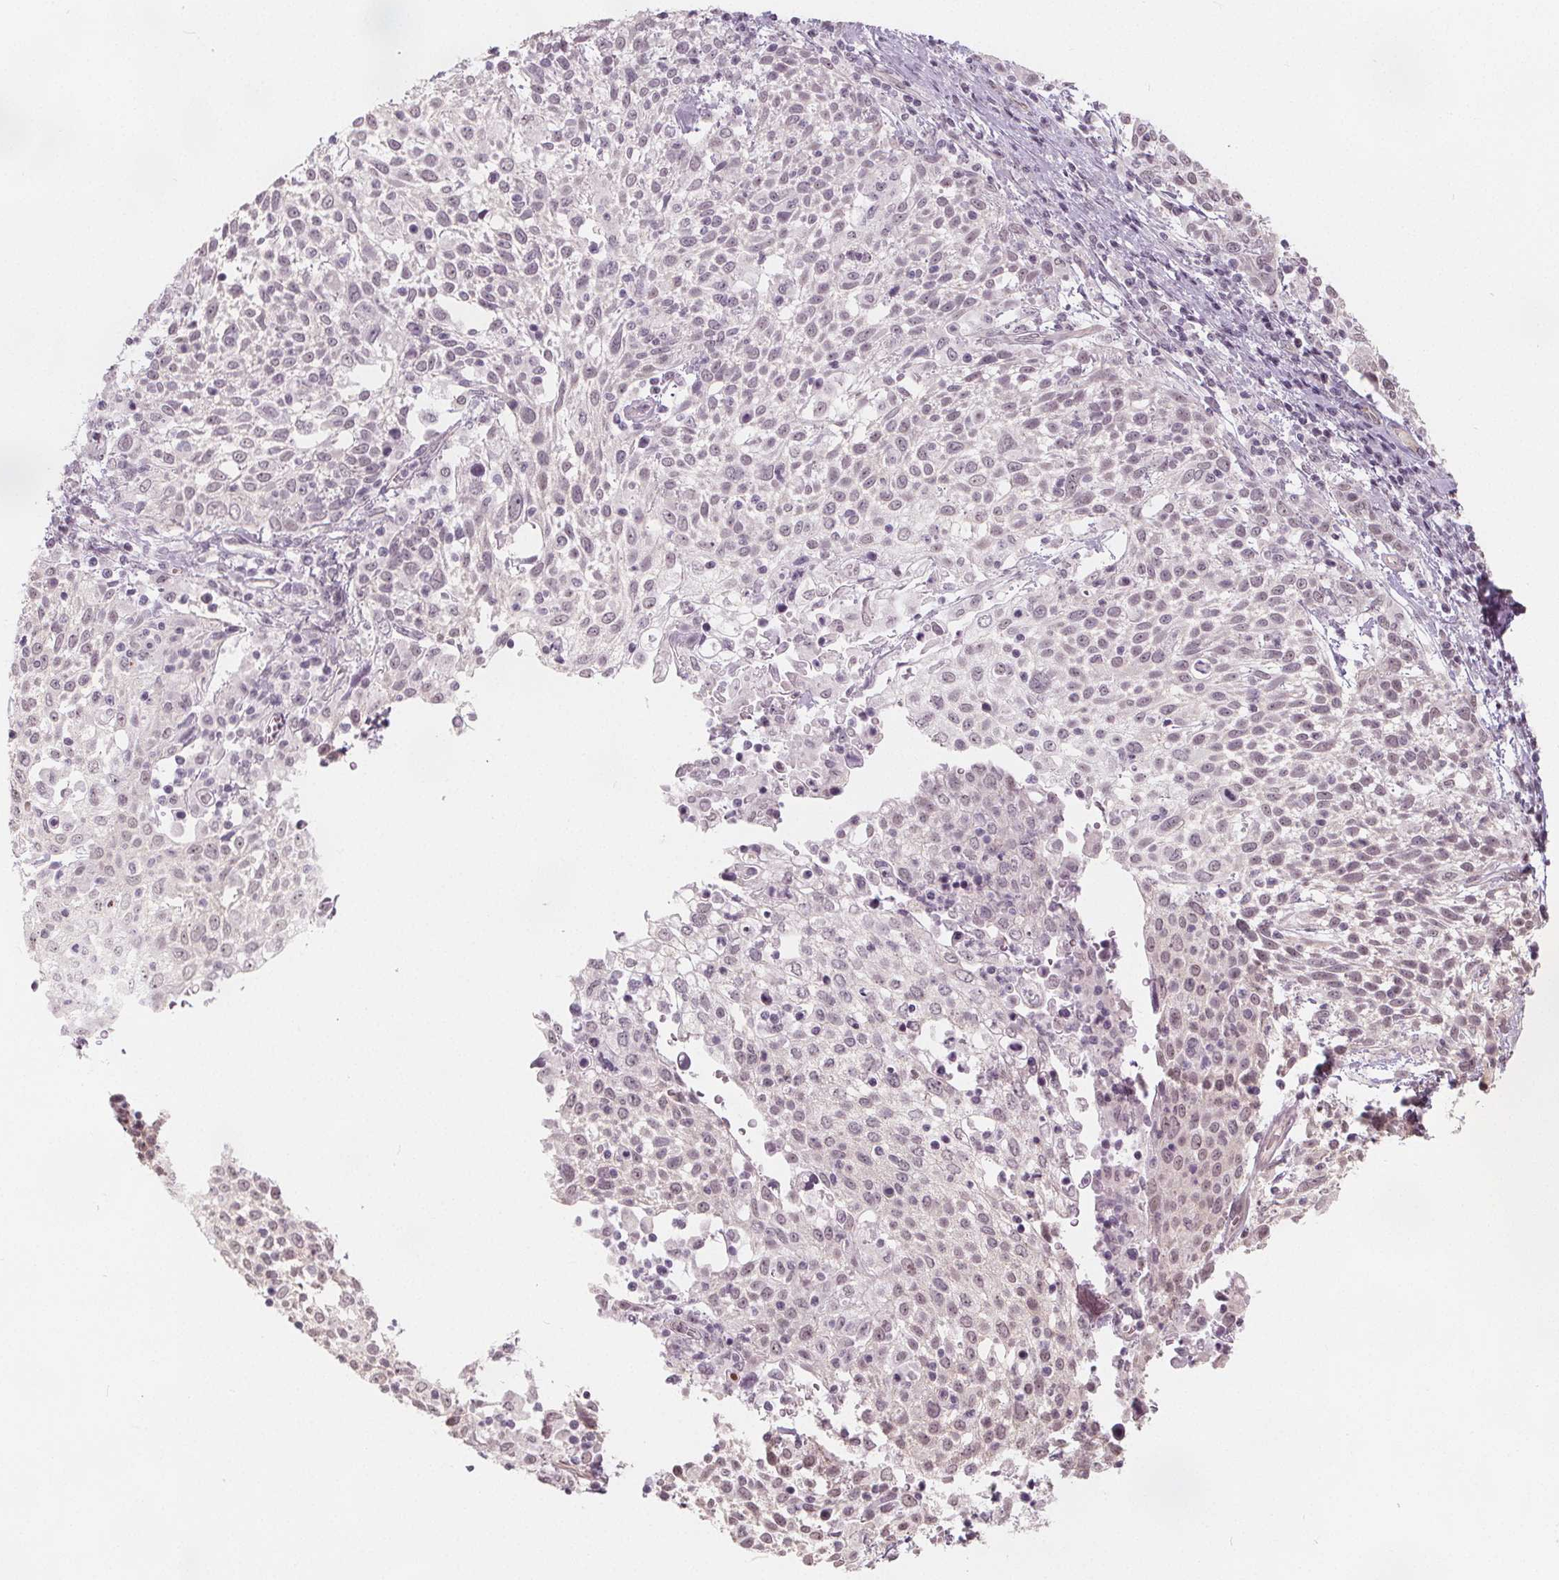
{"staining": {"intensity": "negative", "quantity": "none", "location": "none"}, "tissue": "cervical cancer", "cell_type": "Tumor cells", "image_type": "cancer", "snomed": [{"axis": "morphology", "description": "Squamous cell carcinoma, NOS"}, {"axis": "topography", "description": "Cervix"}], "caption": "Immunohistochemistry (IHC) histopathology image of neoplastic tissue: cervical squamous cell carcinoma stained with DAB reveals no significant protein staining in tumor cells.", "gene": "NUP210L", "patient": {"sex": "female", "age": 61}}